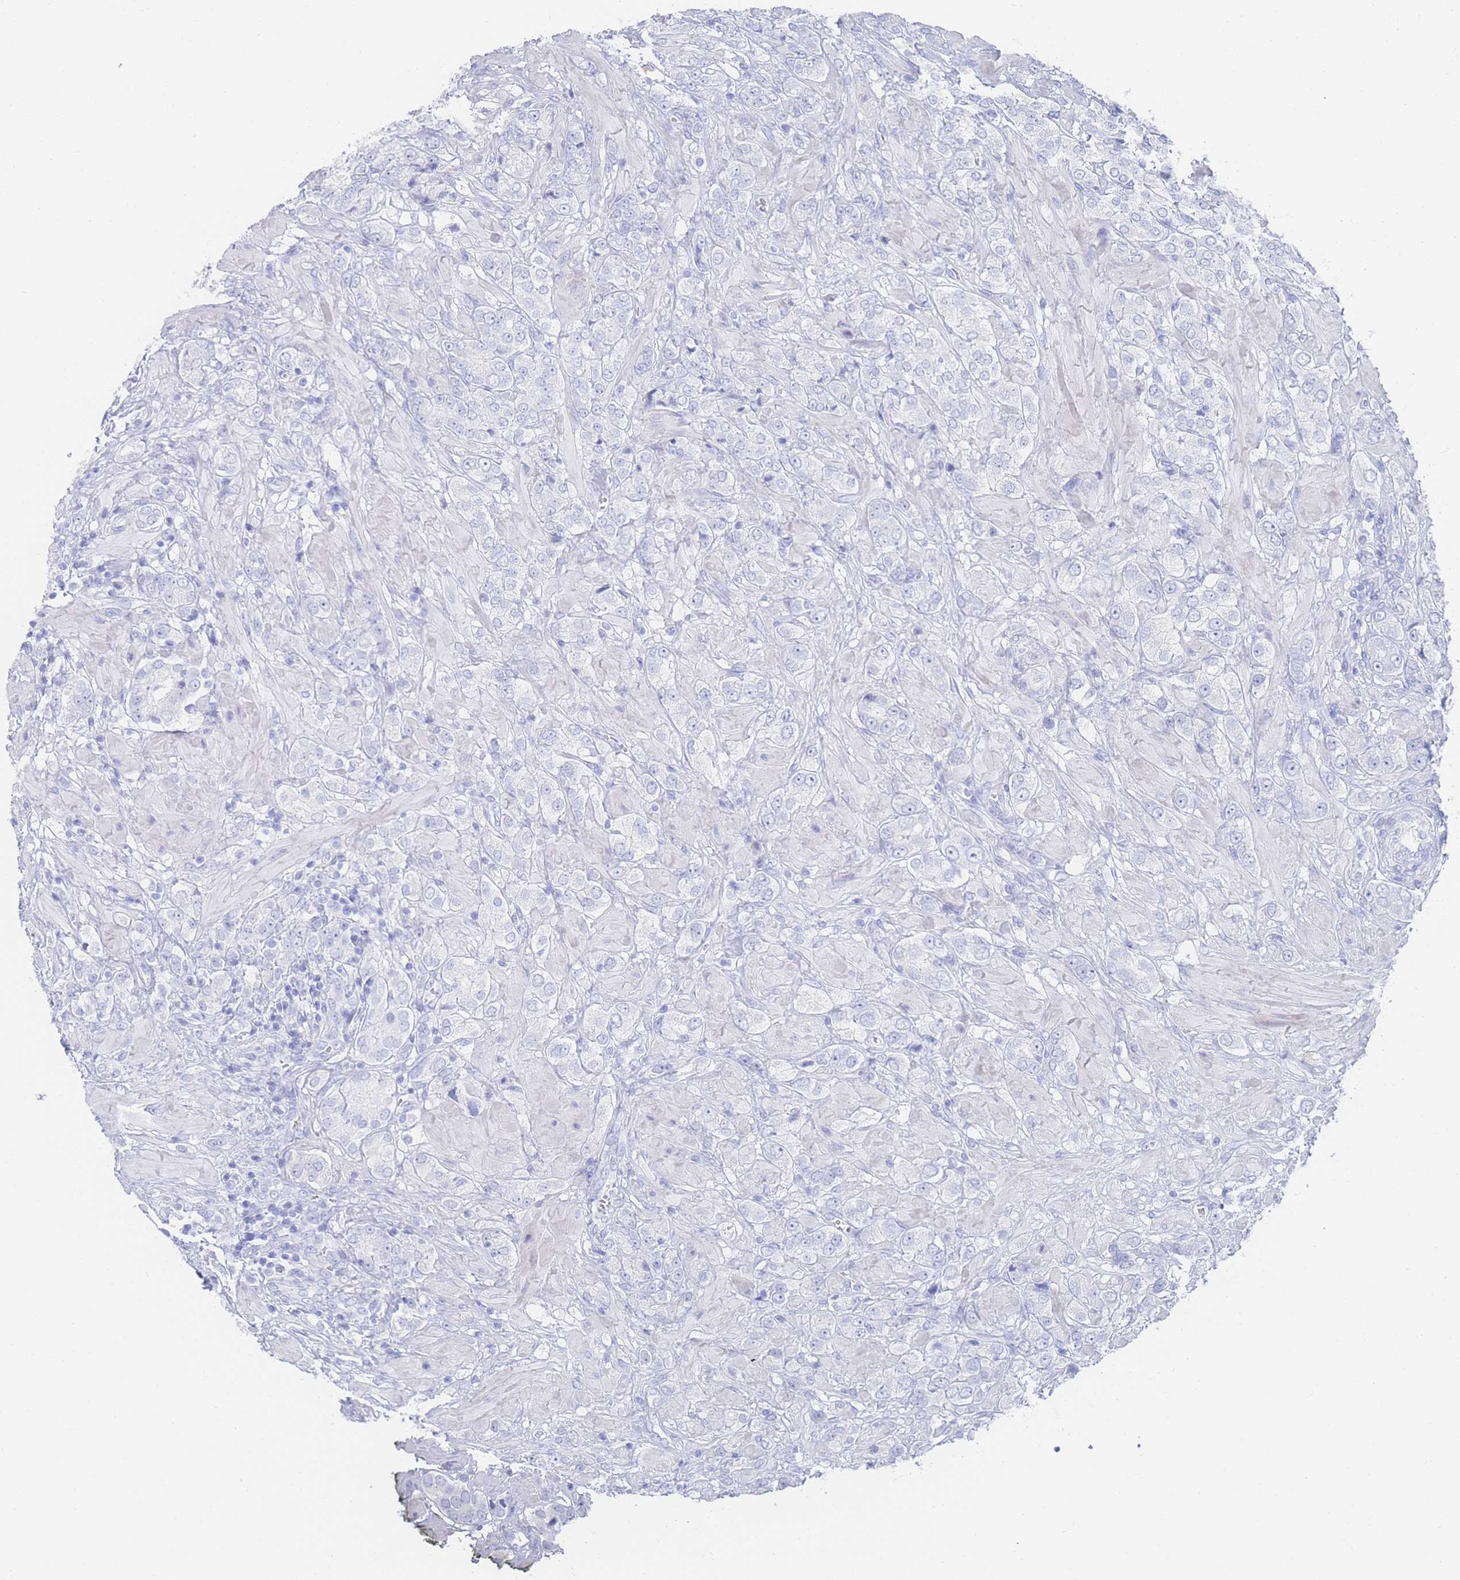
{"staining": {"intensity": "negative", "quantity": "none", "location": "none"}, "tissue": "prostate cancer", "cell_type": "Tumor cells", "image_type": "cancer", "snomed": [{"axis": "morphology", "description": "Adenocarcinoma, High grade"}, {"axis": "topography", "description": "Prostate and seminal vesicle, NOS"}], "caption": "Immunohistochemistry histopathology image of adenocarcinoma (high-grade) (prostate) stained for a protein (brown), which shows no staining in tumor cells. (Brightfield microscopy of DAB immunohistochemistry (IHC) at high magnification).", "gene": "LRRC37A", "patient": {"sex": "male", "age": 64}}